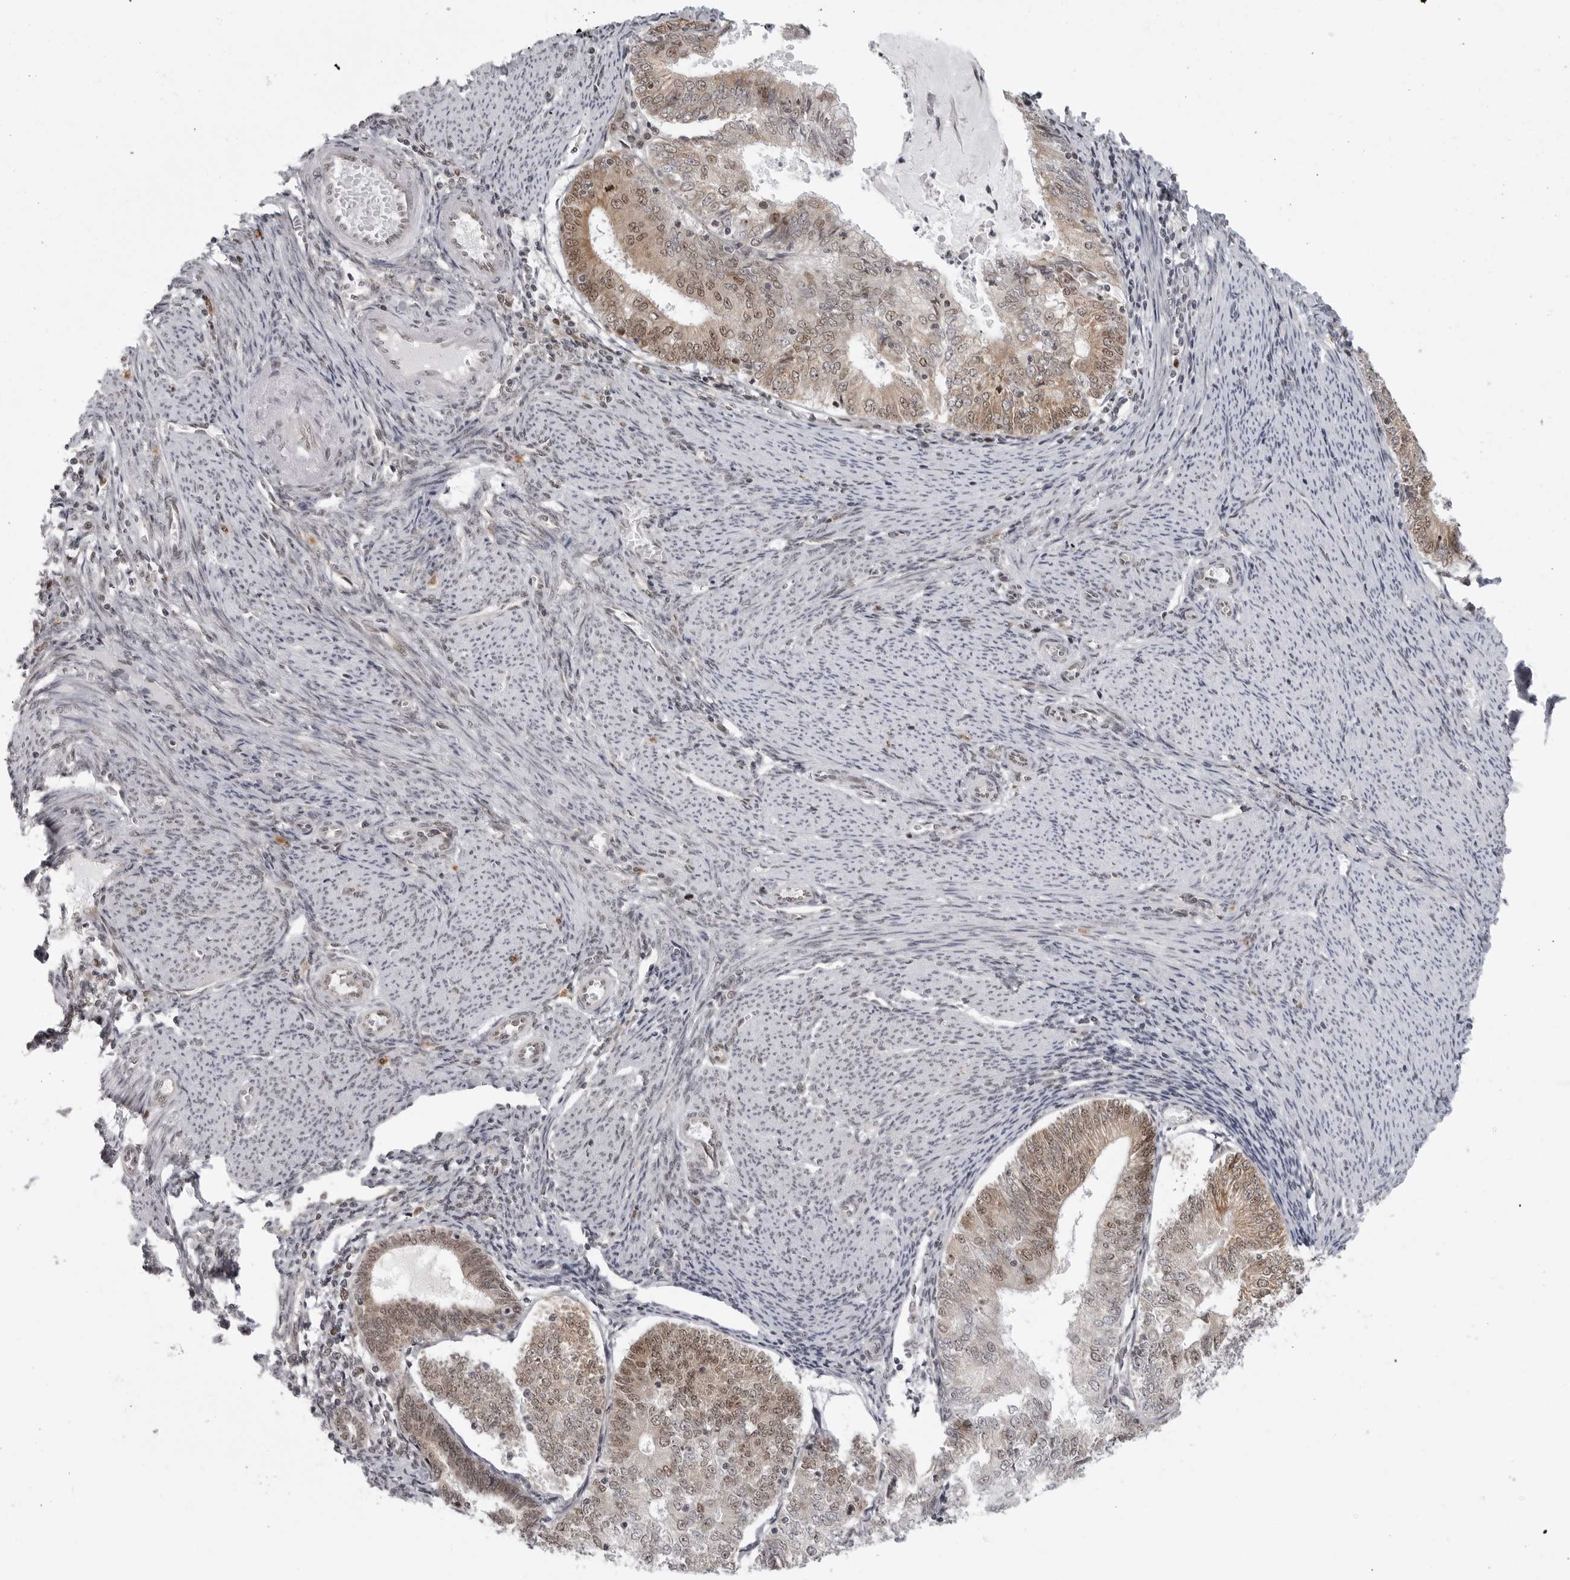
{"staining": {"intensity": "moderate", "quantity": "25%-75%", "location": "nuclear"}, "tissue": "endometrial cancer", "cell_type": "Tumor cells", "image_type": "cancer", "snomed": [{"axis": "morphology", "description": "Adenocarcinoma, NOS"}, {"axis": "topography", "description": "Endometrium"}], "caption": "Endometrial cancer (adenocarcinoma) stained with IHC exhibits moderate nuclear staining in about 25%-75% of tumor cells.", "gene": "PRDM10", "patient": {"sex": "female", "age": 57}}